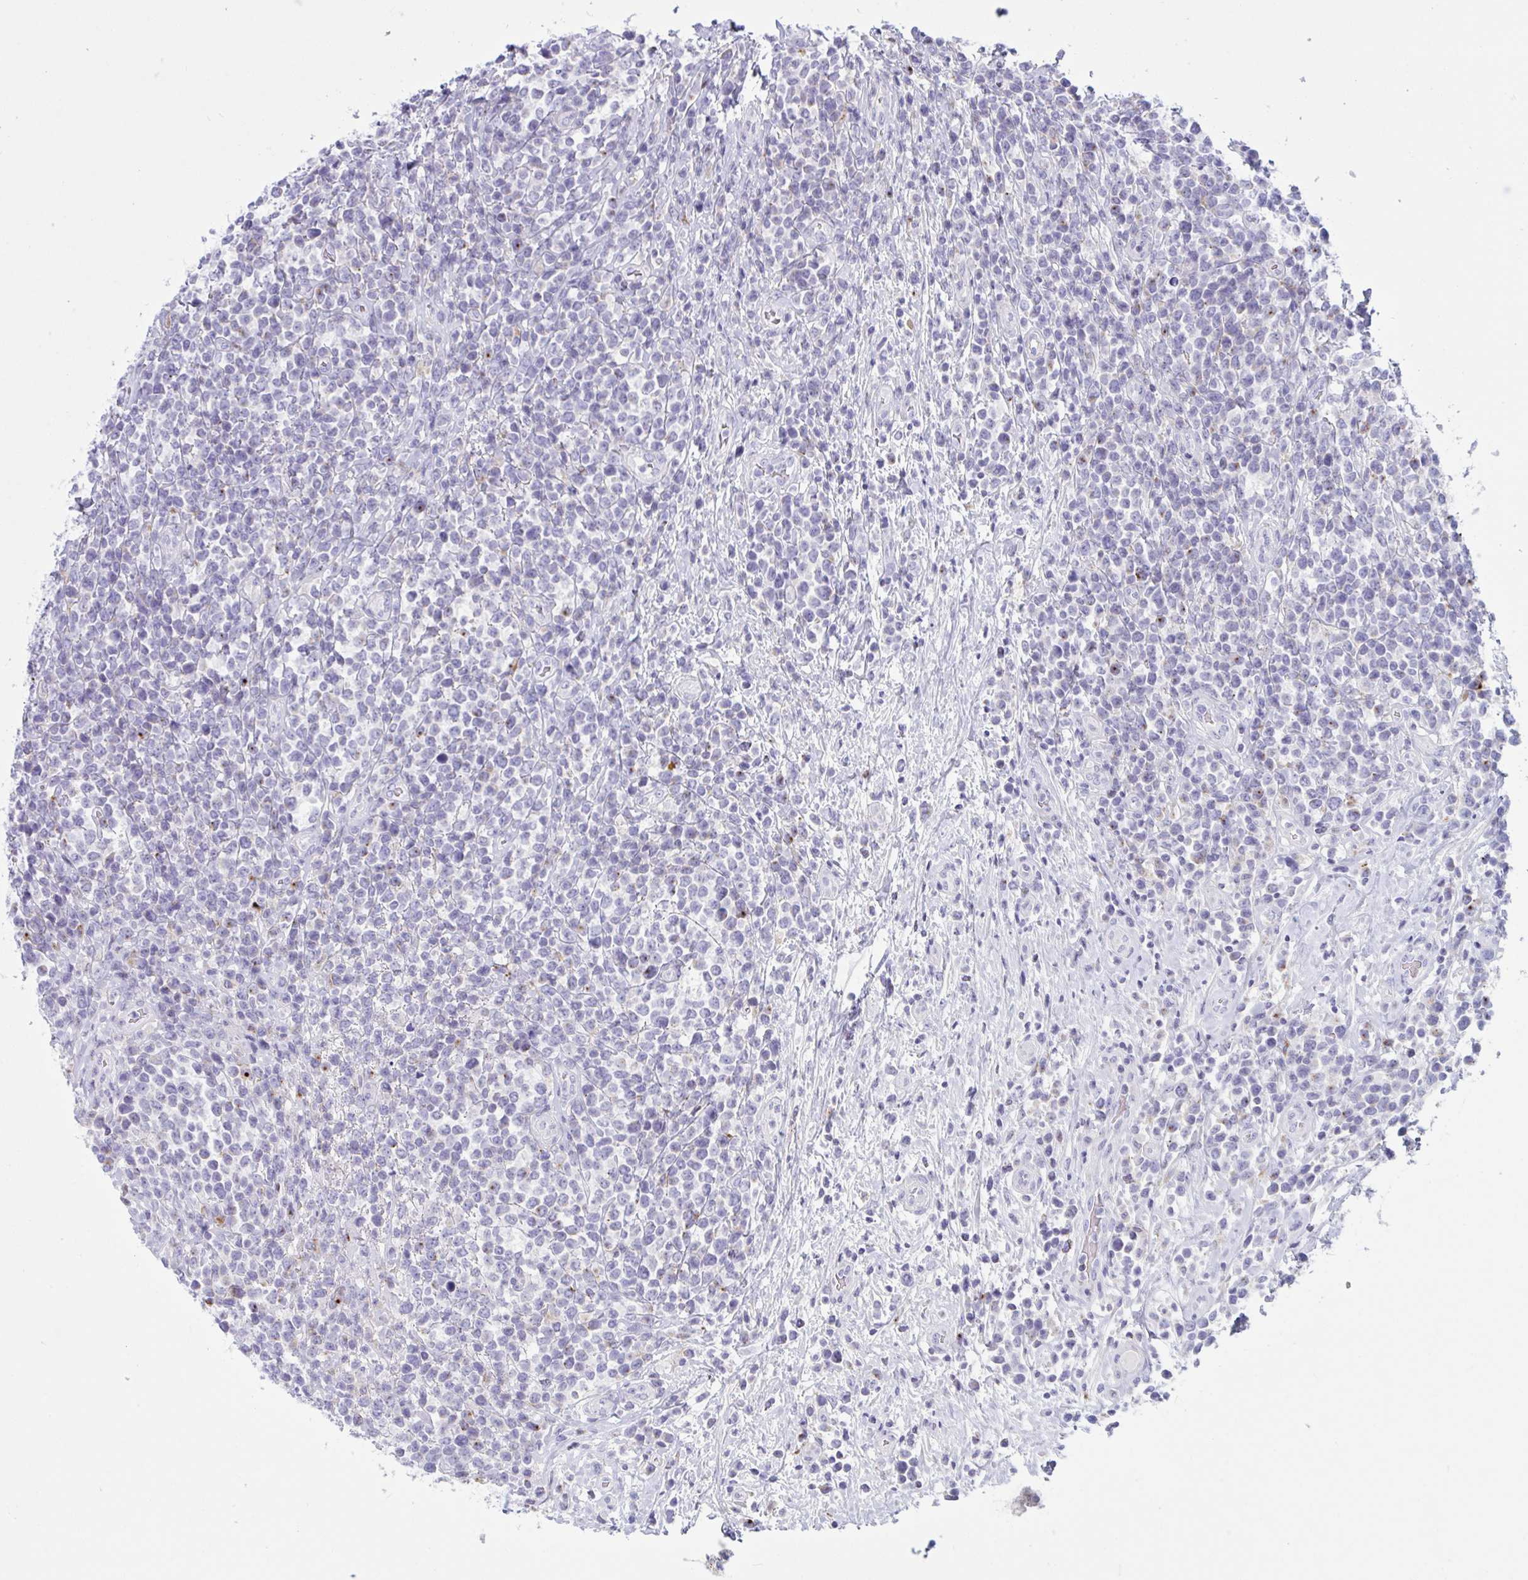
{"staining": {"intensity": "negative", "quantity": "none", "location": "none"}, "tissue": "lymphoma", "cell_type": "Tumor cells", "image_type": "cancer", "snomed": [{"axis": "morphology", "description": "Malignant lymphoma, non-Hodgkin's type, High grade"}, {"axis": "topography", "description": "Soft tissue"}], "caption": "Image shows no significant protein expression in tumor cells of high-grade malignant lymphoma, non-Hodgkin's type.", "gene": "XCL1", "patient": {"sex": "female", "age": 56}}